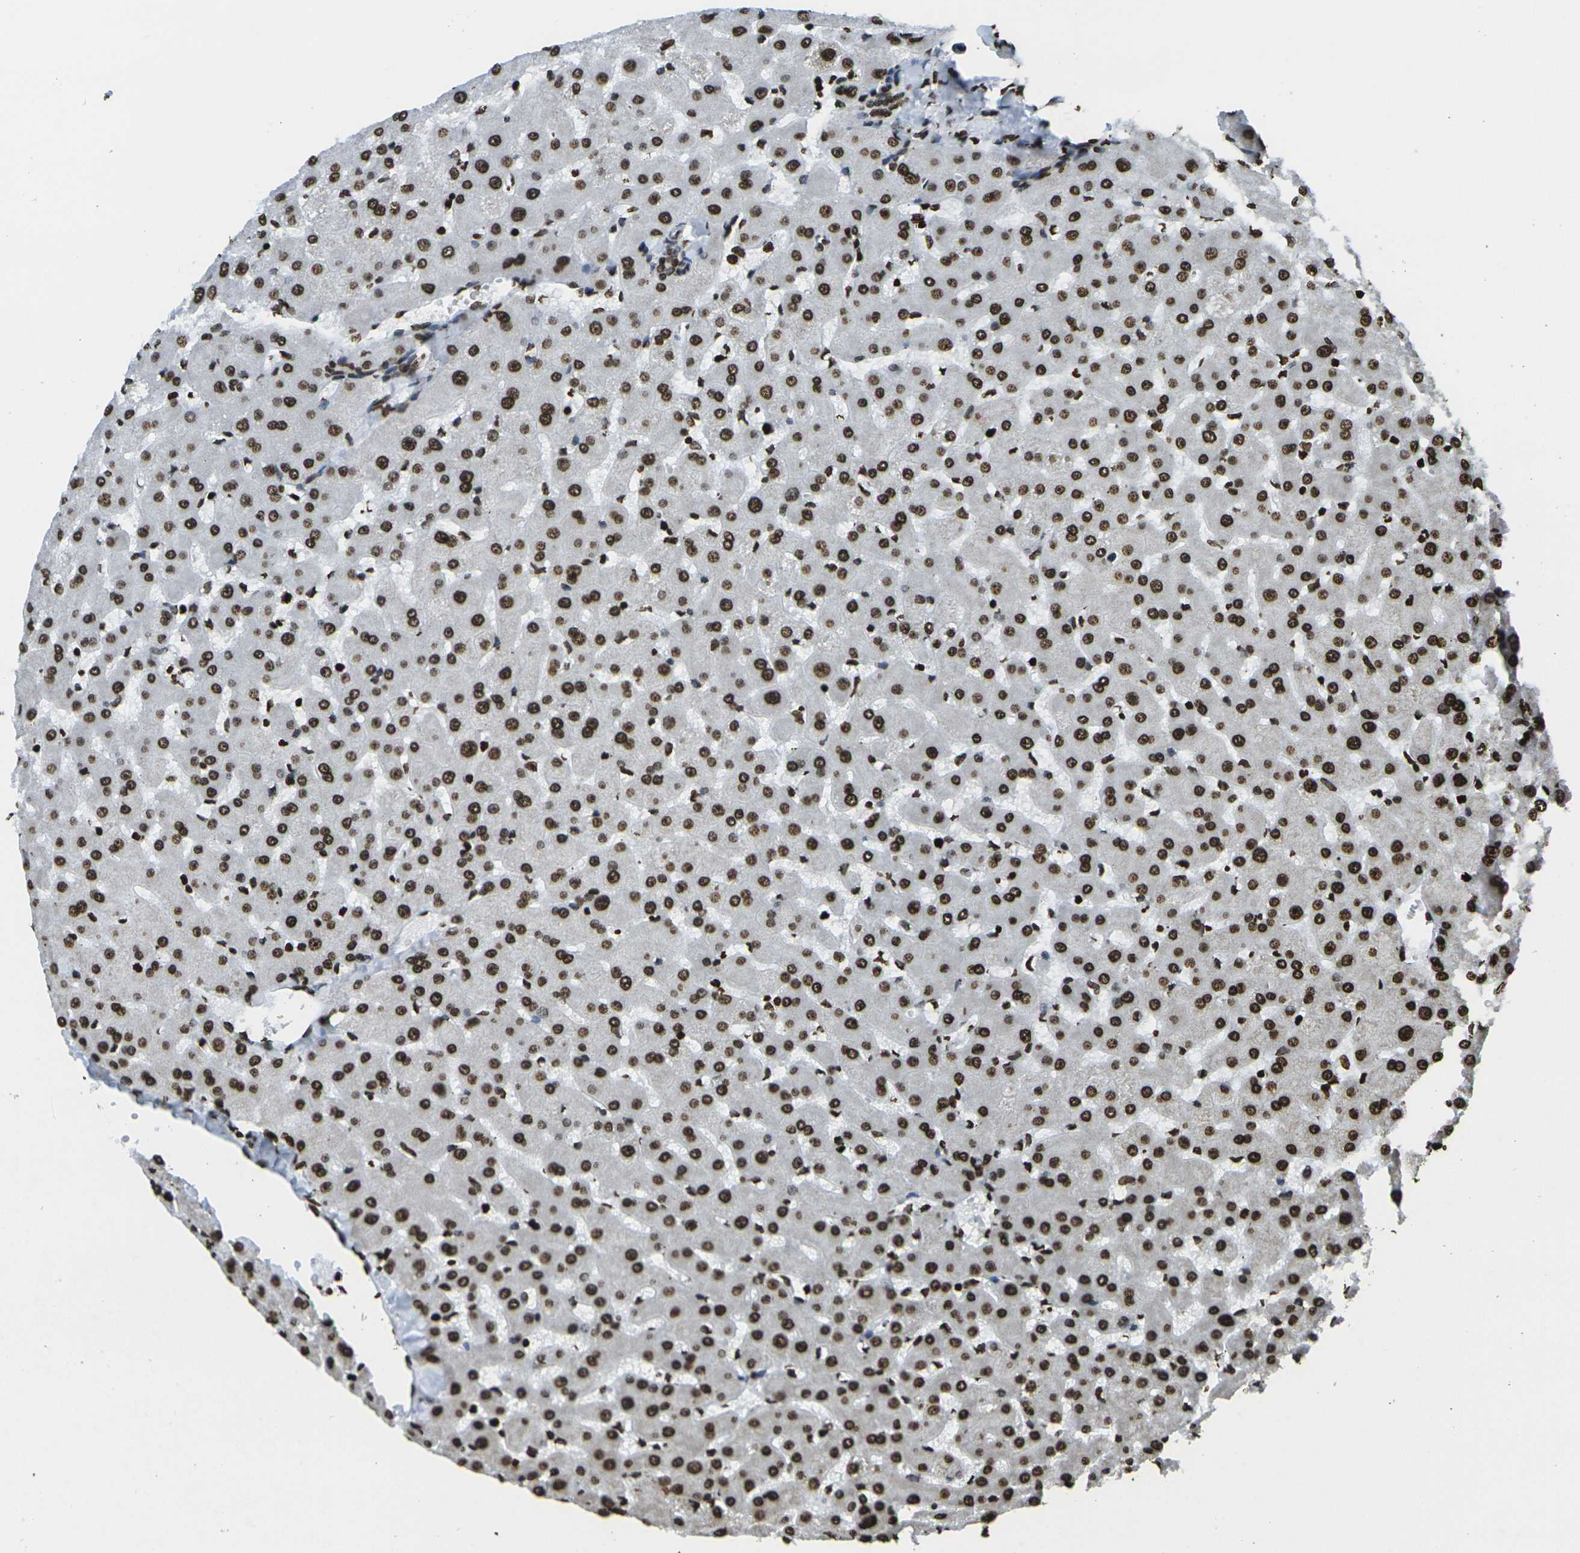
{"staining": {"intensity": "strong", "quantity": ">75%", "location": "nuclear"}, "tissue": "liver", "cell_type": "Cholangiocytes", "image_type": "normal", "snomed": [{"axis": "morphology", "description": "Normal tissue, NOS"}, {"axis": "topography", "description": "Liver"}], "caption": "Protein expression analysis of unremarkable human liver reveals strong nuclear positivity in about >75% of cholangiocytes.", "gene": "H1", "patient": {"sex": "female", "age": 63}}